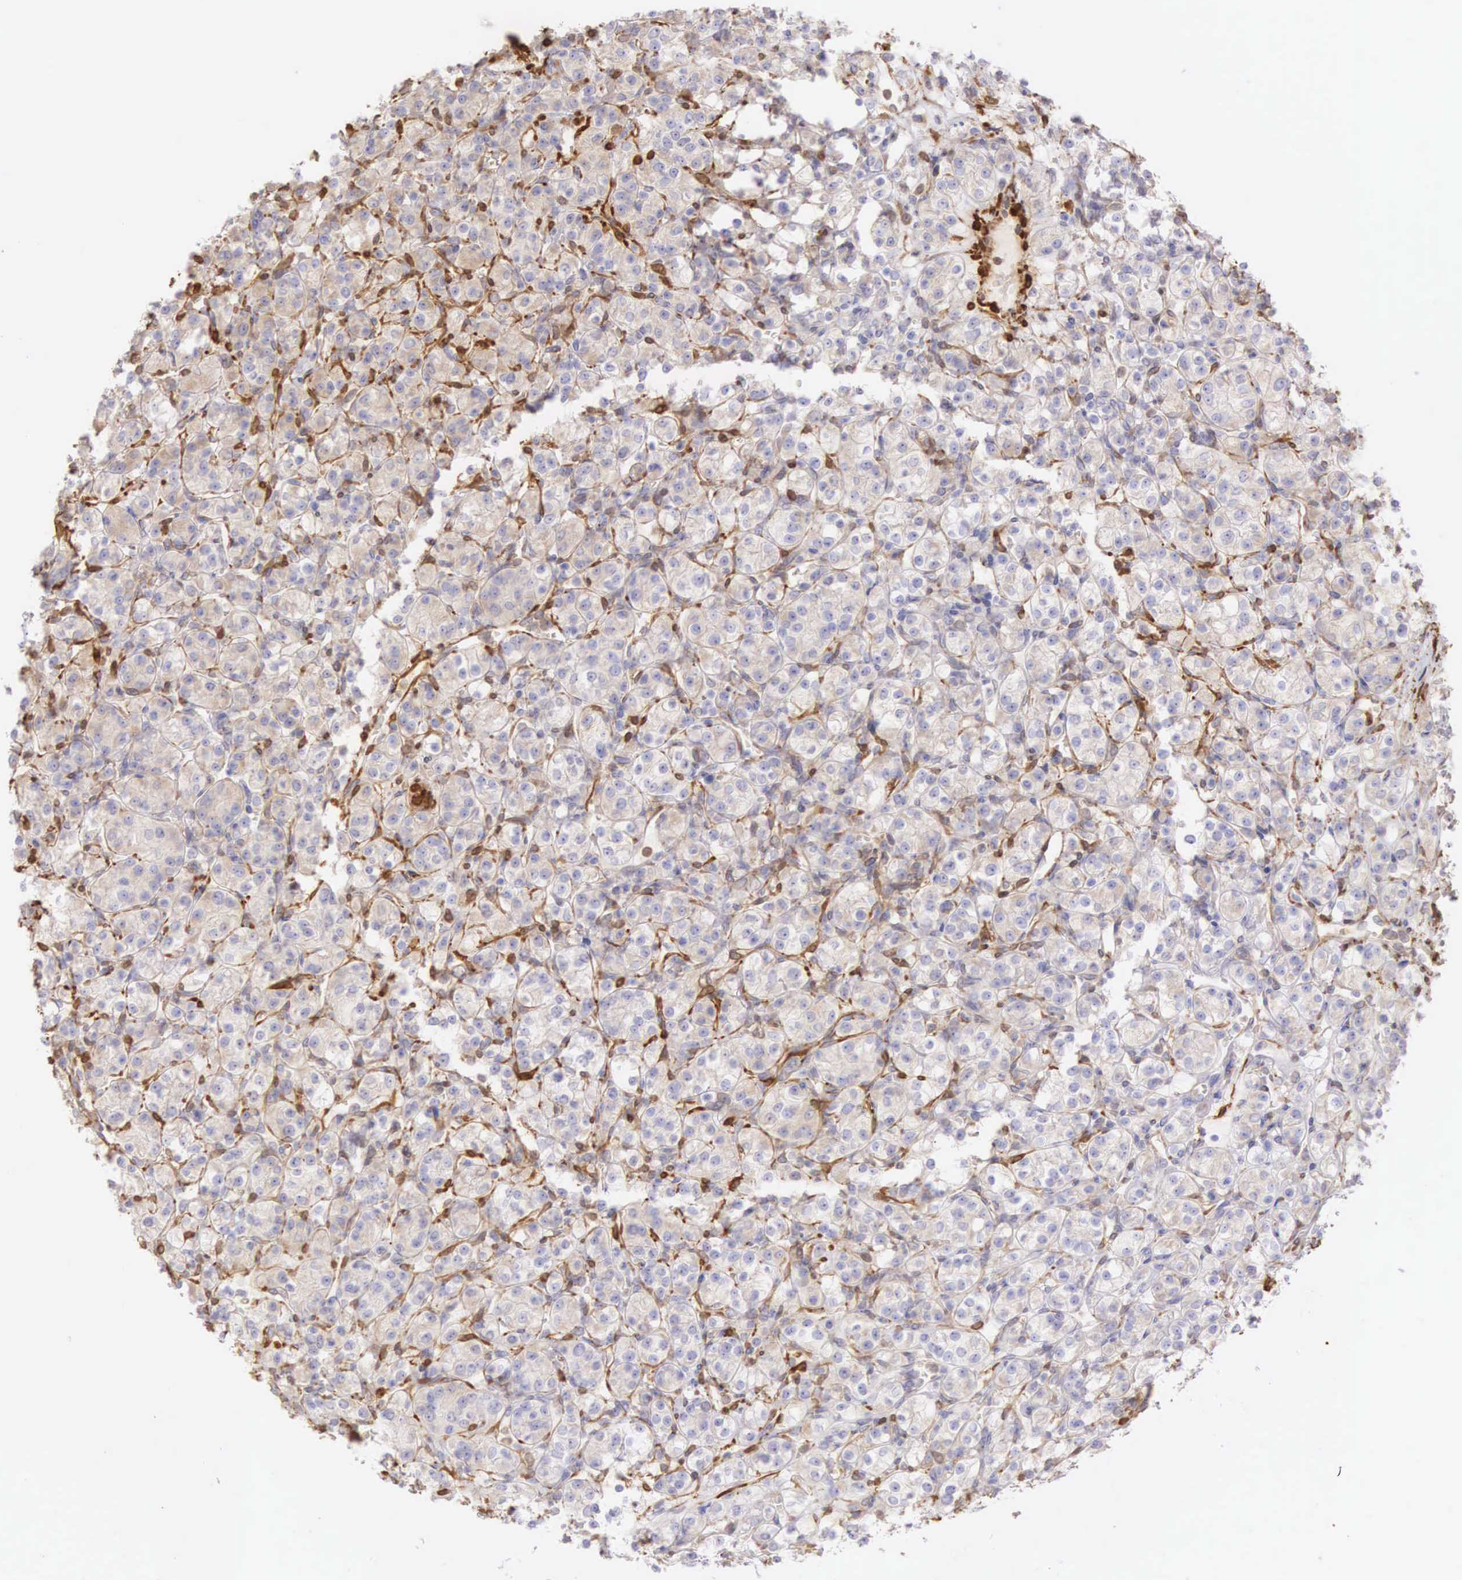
{"staining": {"intensity": "negative", "quantity": "none", "location": "none"}, "tissue": "renal cancer", "cell_type": "Tumor cells", "image_type": "cancer", "snomed": [{"axis": "morphology", "description": "Adenocarcinoma, NOS"}, {"axis": "topography", "description": "Kidney"}], "caption": "High power microscopy photomicrograph of an IHC micrograph of renal adenocarcinoma, revealing no significant positivity in tumor cells.", "gene": "CNN1", "patient": {"sex": "male", "age": 77}}